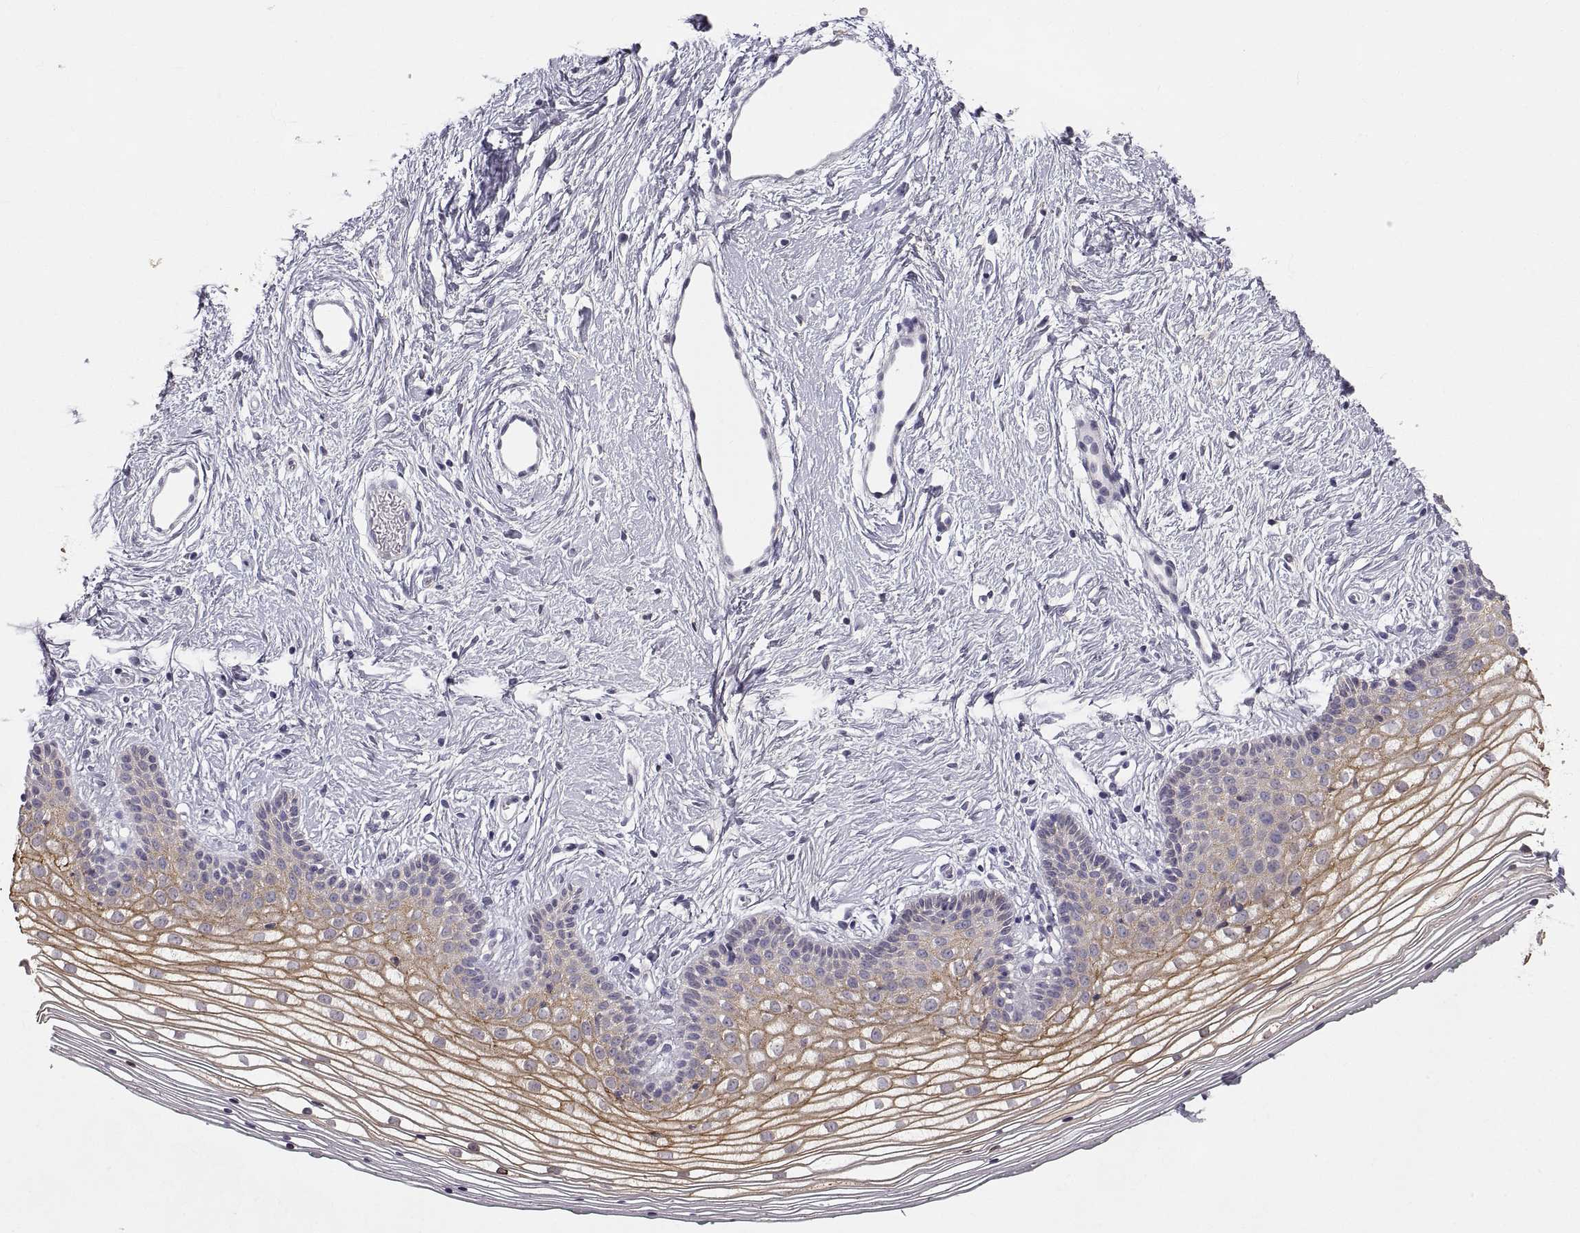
{"staining": {"intensity": "moderate", "quantity": "<25%", "location": "cytoplasmic/membranous"}, "tissue": "vagina", "cell_type": "Squamous epithelial cells", "image_type": "normal", "snomed": [{"axis": "morphology", "description": "Normal tissue, NOS"}, {"axis": "topography", "description": "Vagina"}], "caption": "Approximately <25% of squamous epithelial cells in normal human vagina reveal moderate cytoplasmic/membranous protein expression as visualized by brown immunohistochemical staining.", "gene": "ZNF185", "patient": {"sex": "female", "age": 36}}